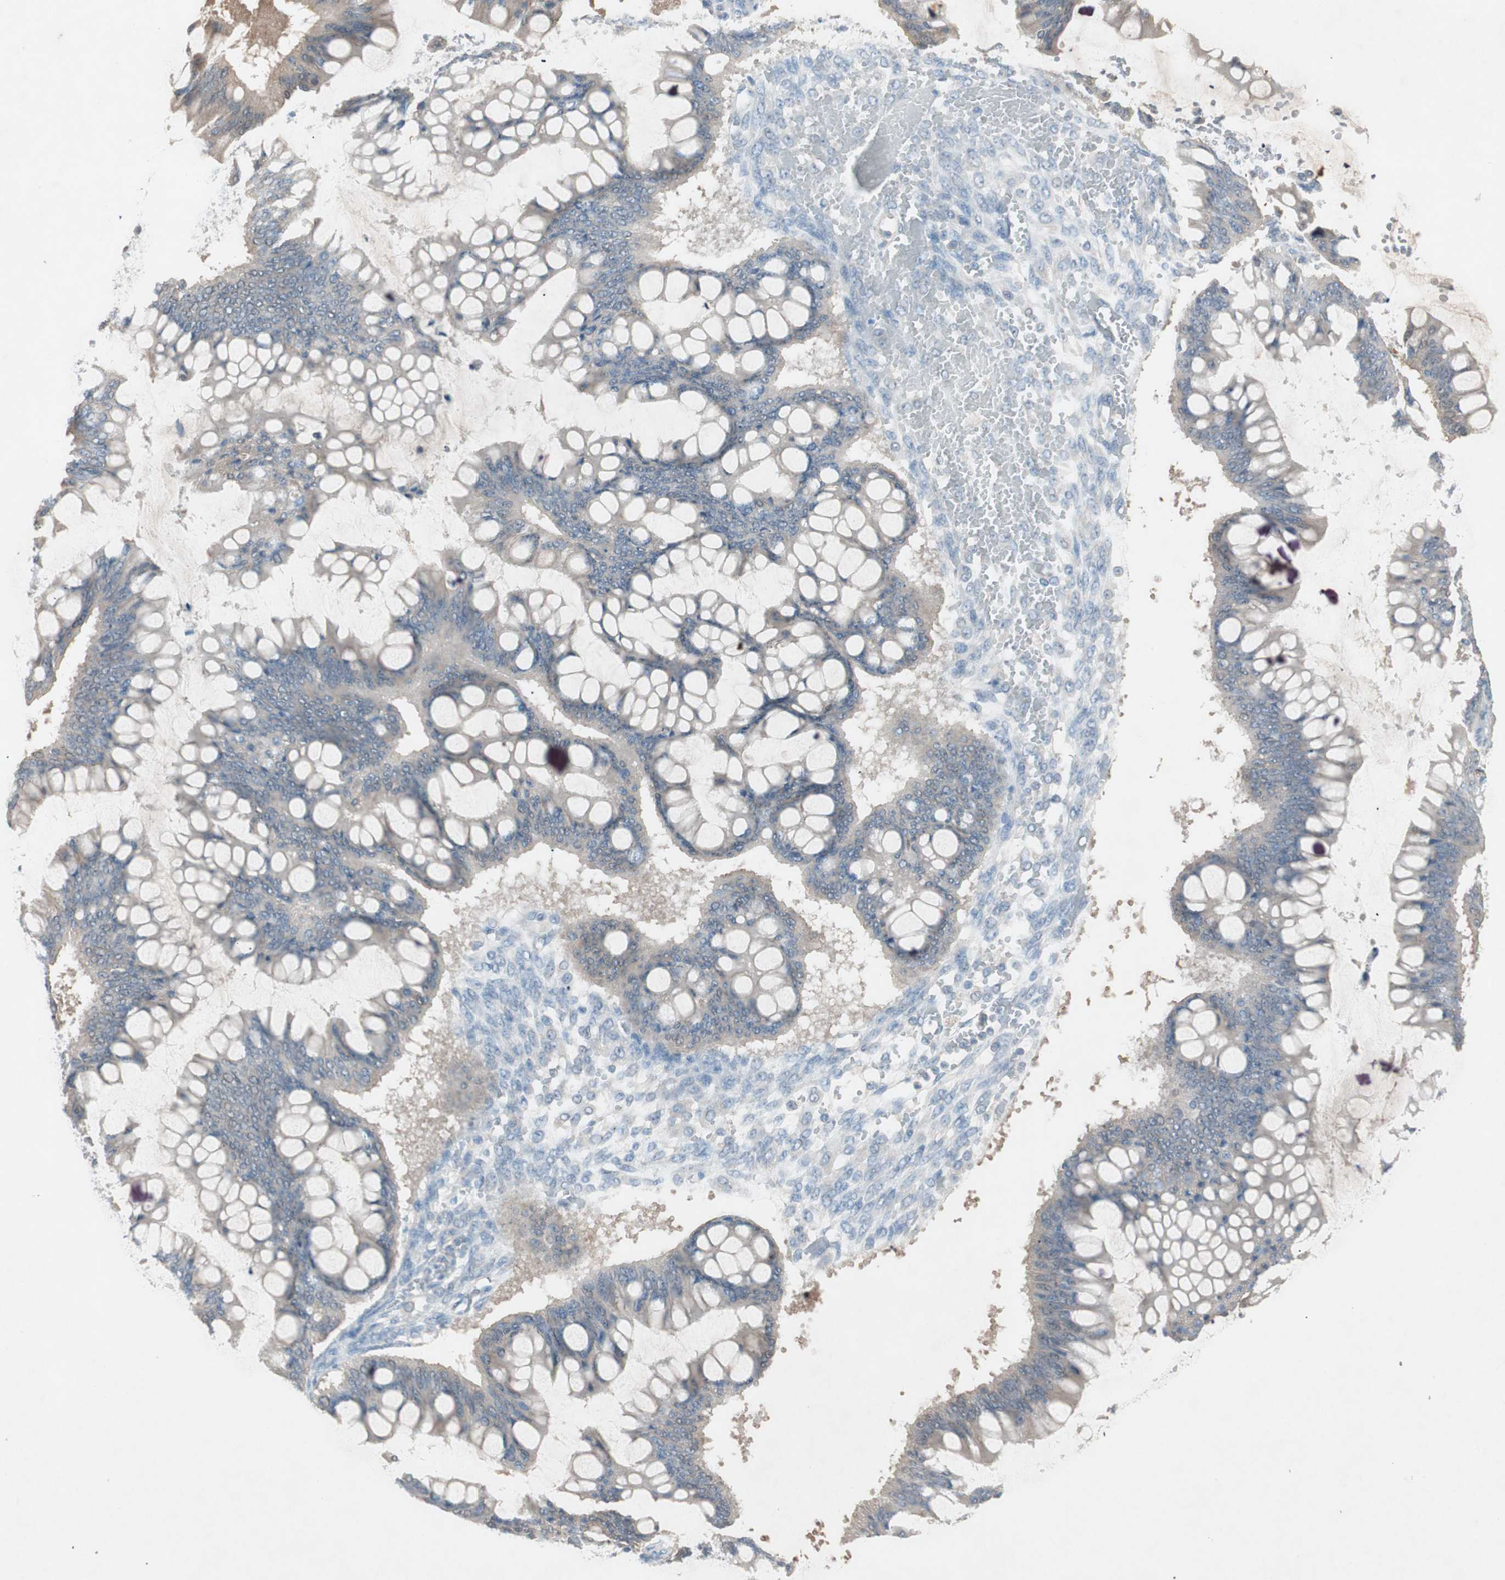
{"staining": {"intensity": "weak", "quantity": "25%-75%", "location": "cytoplasmic/membranous"}, "tissue": "ovarian cancer", "cell_type": "Tumor cells", "image_type": "cancer", "snomed": [{"axis": "morphology", "description": "Cystadenocarcinoma, mucinous, NOS"}, {"axis": "topography", "description": "Ovary"}], "caption": "Brown immunohistochemical staining in ovarian cancer displays weak cytoplasmic/membranous expression in approximately 25%-75% of tumor cells.", "gene": "KHK", "patient": {"sex": "female", "age": 73}}